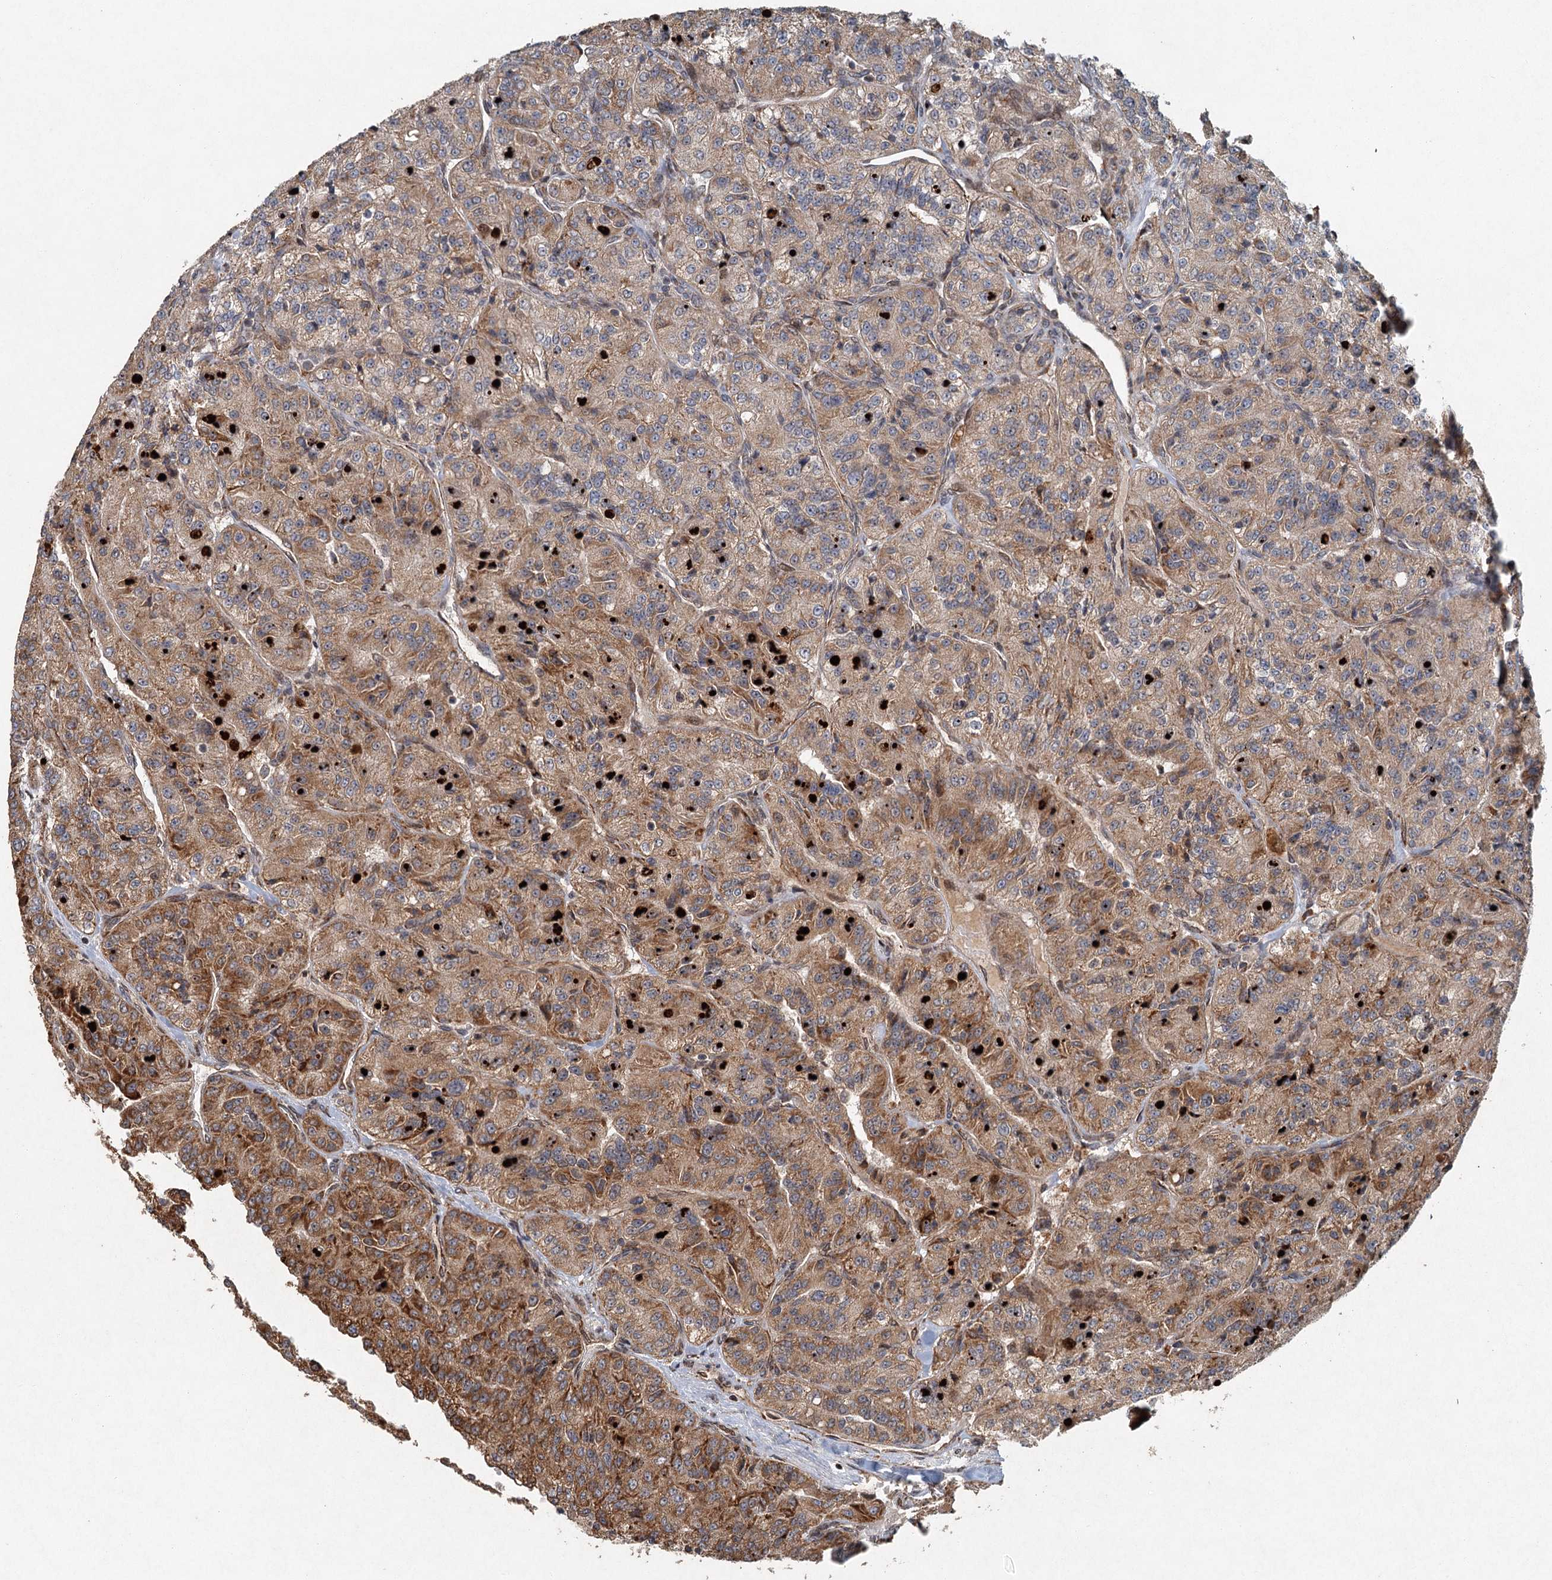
{"staining": {"intensity": "moderate", "quantity": "25%-75%", "location": "cytoplasmic/membranous"}, "tissue": "renal cancer", "cell_type": "Tumor cells", "image_type": "cancer", "snomed": [{"axis": "morphology", "description": "Adenocarcinoma, NOS"}, {"axis": "topography", "description": "Kidney"}], "caption": "Renal cancer stained for a protein (brown) displays moderate cytoplasmic/membranous positive staining in approximately 25%-75% of tumor cells.", "gene": "SRPX2", "patient": {"sex": "female", "age": 63}}